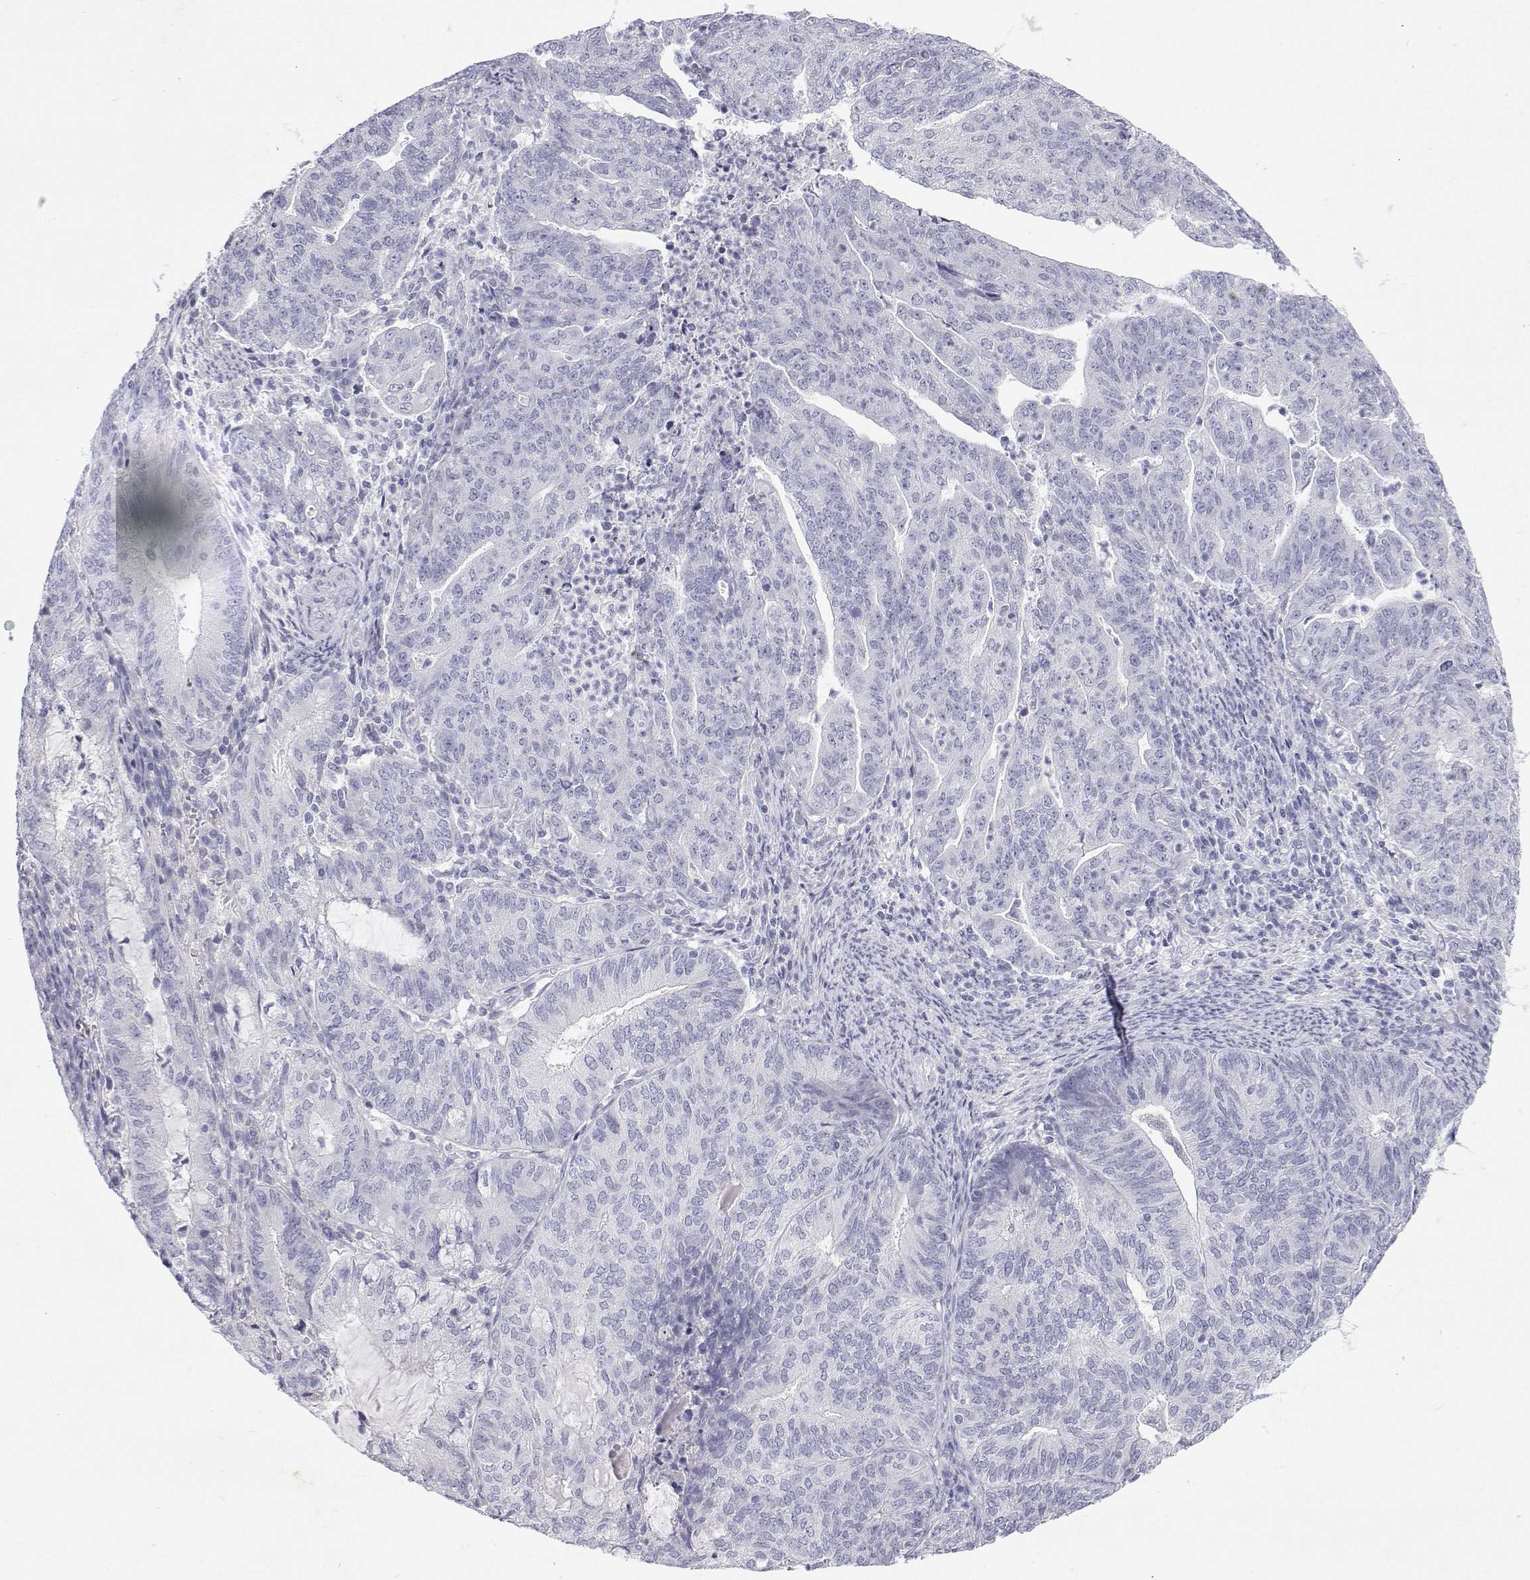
{"staining": {"intensity": "negative", "quantity": "none", "location": "none"}, "tissue": "endometrial cancer", "cell_type": "Tumor cells", "image_type": "cancer", "snomed": [{"axis": "morphology", "description": "Adenocarcinoma, NOS"}, {"axis": "topography", "description": "Endometrium"}], "caption": "The immunohistochemistry (IHC) micrograph has no significant staining in tumor cells of endometrial cancer (adenocarcinoma) tissue.", "gene": "TTN", "patient": {"sex": "female", "age": 82}}